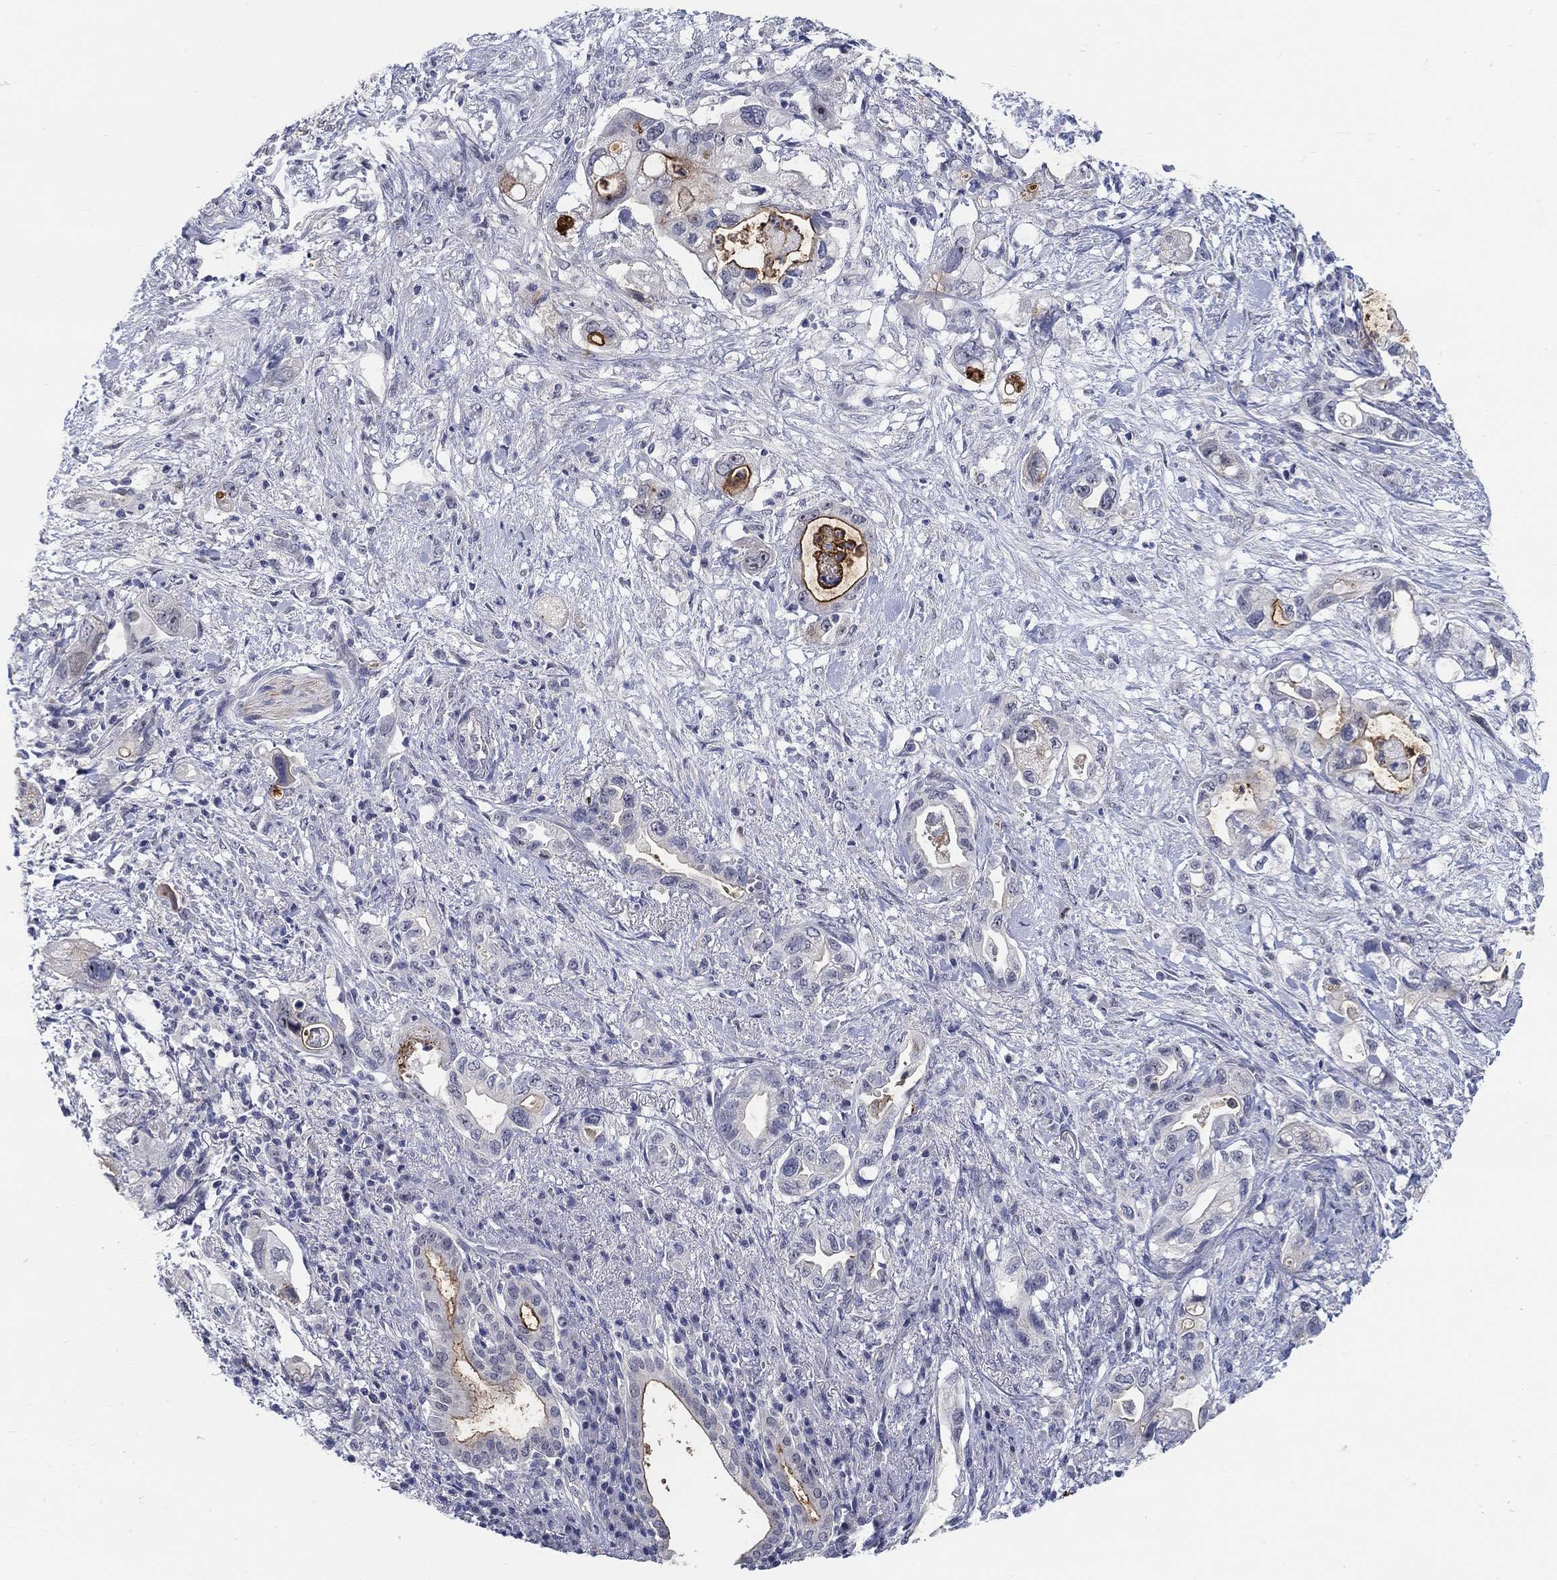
{"staining": {"intensity": "strong", "quantity": "<25%", "location": "cytoplasmic/membranous"}, "tissue": "pancreatic cancer", "cell_type": "Tumor cells", "image_type": "cancer", "snomed": [{"axis": "morphology", "description": "Adenocarcinoma, NOS"}, {"axis": "topography", "description": "Pancreas"}], "caption": "There is medium levels of strong cytoplasmic/membranous staining in tumor cells of pancreatic cancer (adenocarcinoma), as demonstrated by immunohistochemical staining (brown color).", "gene": "SMIM18", "patient": {"sex": "female", "age": 72}}